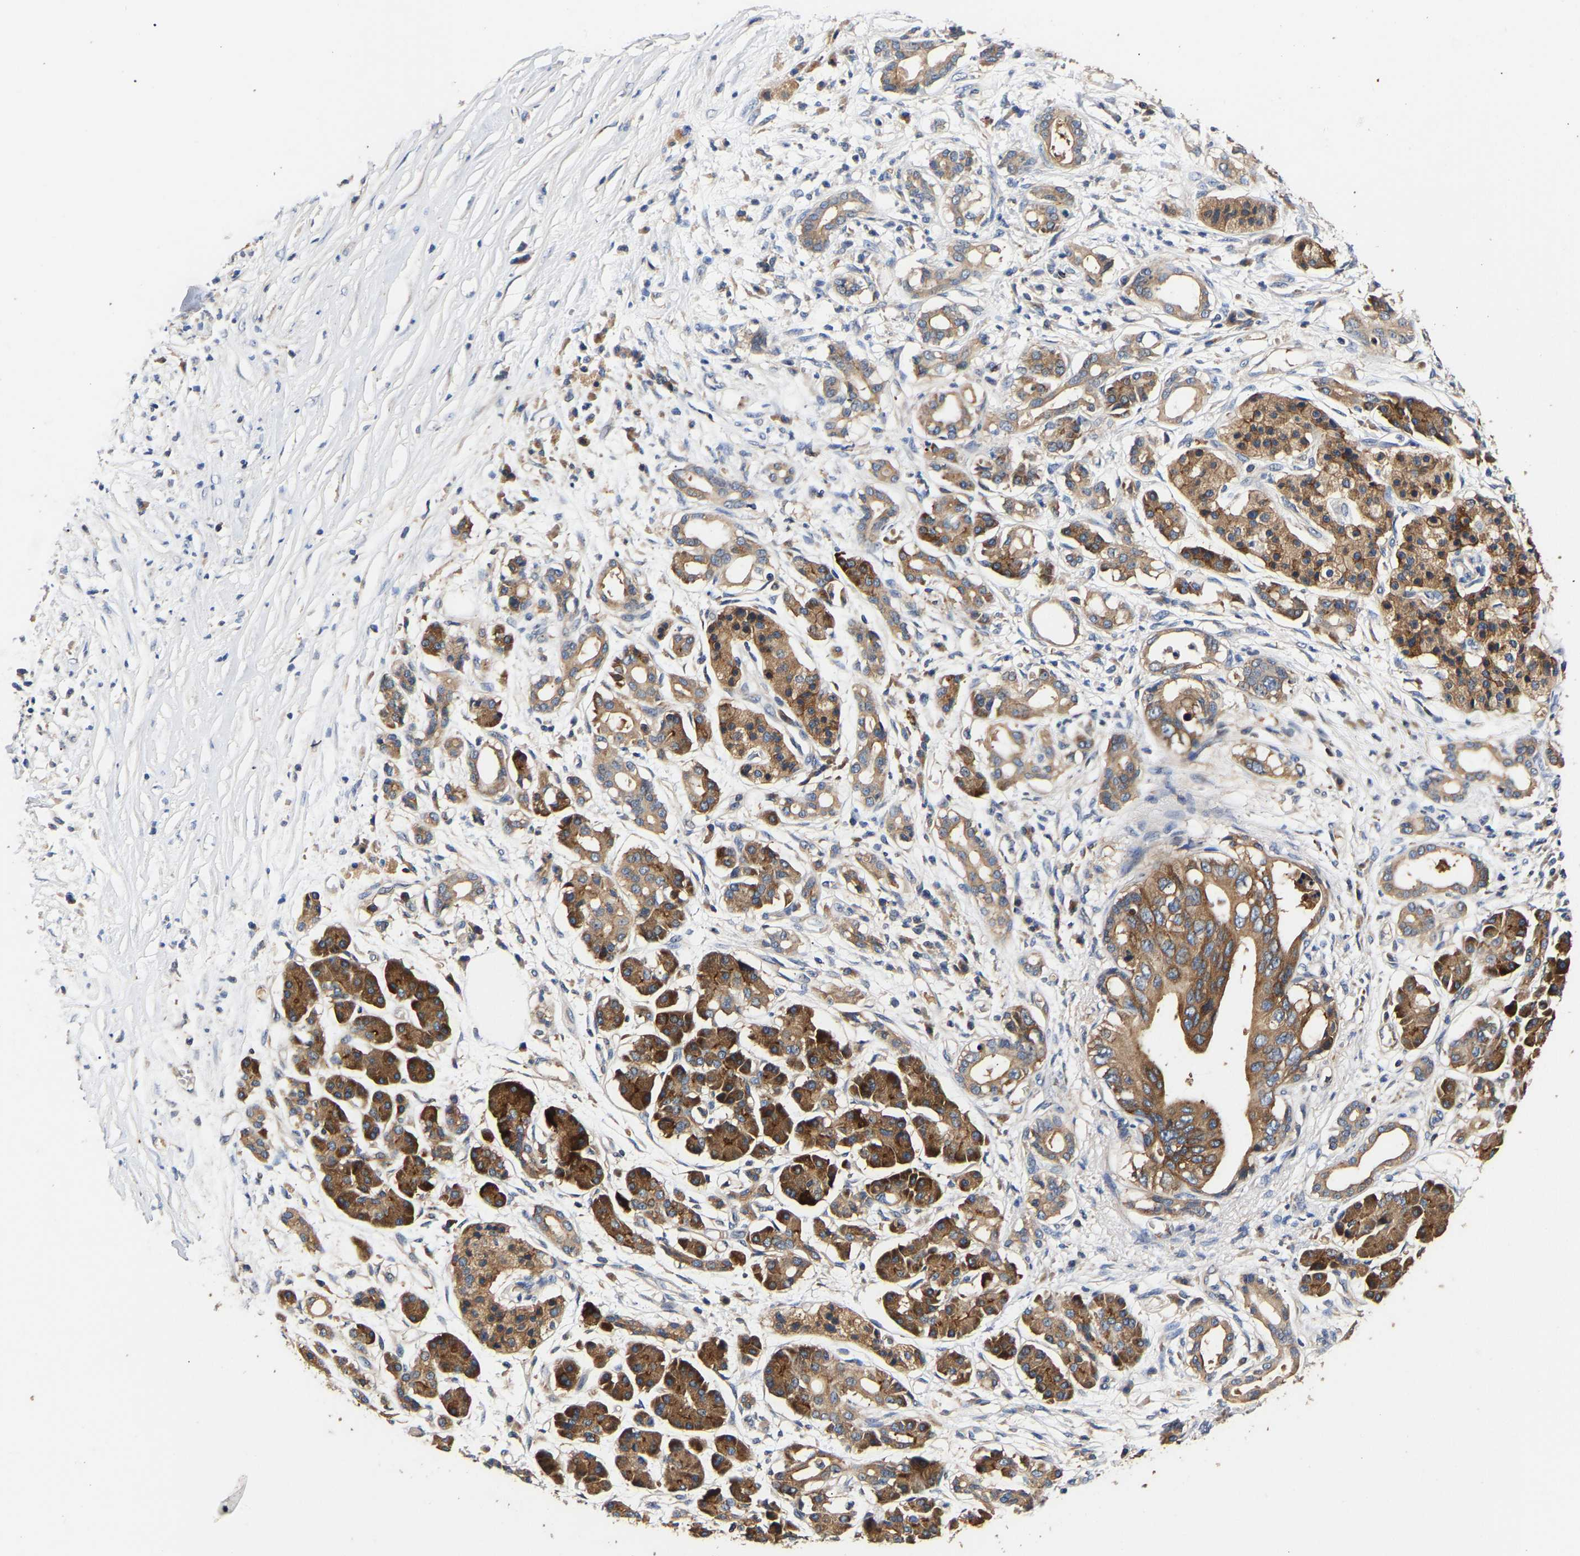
{"staining": {"intensity": "moderate", "quantity": ">75%", "location": "cytoplasmic/membranous"}, "tissue": "pancreatic cancer", "cell_type": "Tumor cells", "image_type": "cancer", "snomed": [{"axis": "morphology", "description": "Adenocarcinoma, NOS"}, {"axis": "topography", "description": "Pancreas"}], "caption": "Immunohistochemistry (IHC) photomicrograph of neoplastic tissue: human pancreatic adenocarcinoma stained using immunohistochemistry (IHC) reveals medium levels of moderate protein expression localized specifically in the cytoplasmic/membranous of tumor cells, appearing as a cytoplasmic/membranous brown color.", "gene": "LRBA", "patient": {"sex": "male", "age": 77}}